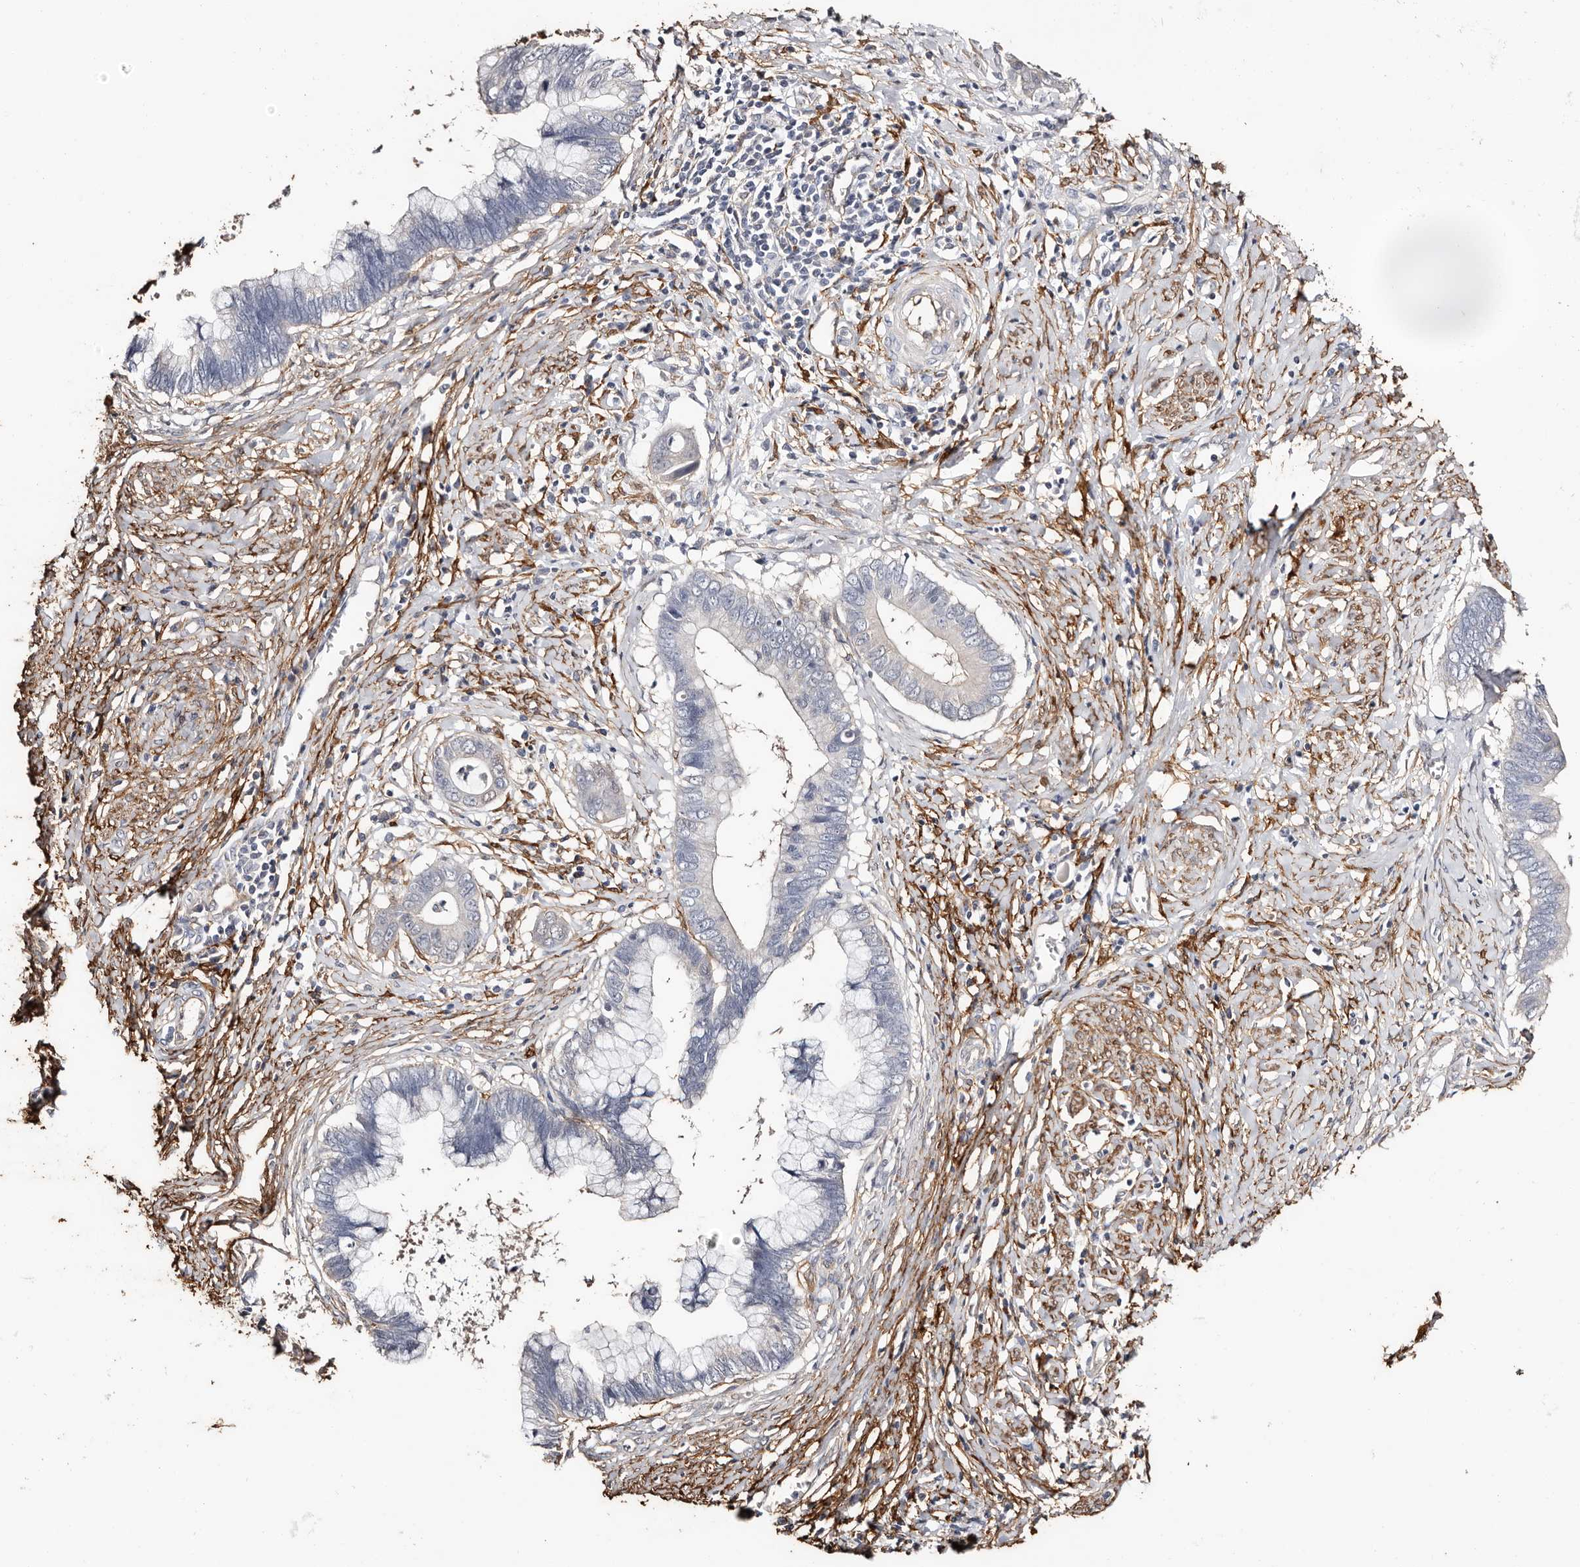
{"staining": {"intensity": "negative", "quantity": "none", "location": "none"}, "tissue": "cervical cancer", "cell_type": "Tumor cells", "image_type": "cancer", "snomed": [{"axis": "morphology", "description": "Adenocarcinoma, NOS"}, {"axis": "topography", "description": "Cervix"}], "caption": "Immunohistochemistry image of neoplastic tissue: adenocarcinoma (cervical) stained with DAB displays no significant protein expression in tumor cells.", "gene": "TGM2", "patient": {"sex": "female", "age": 44}}